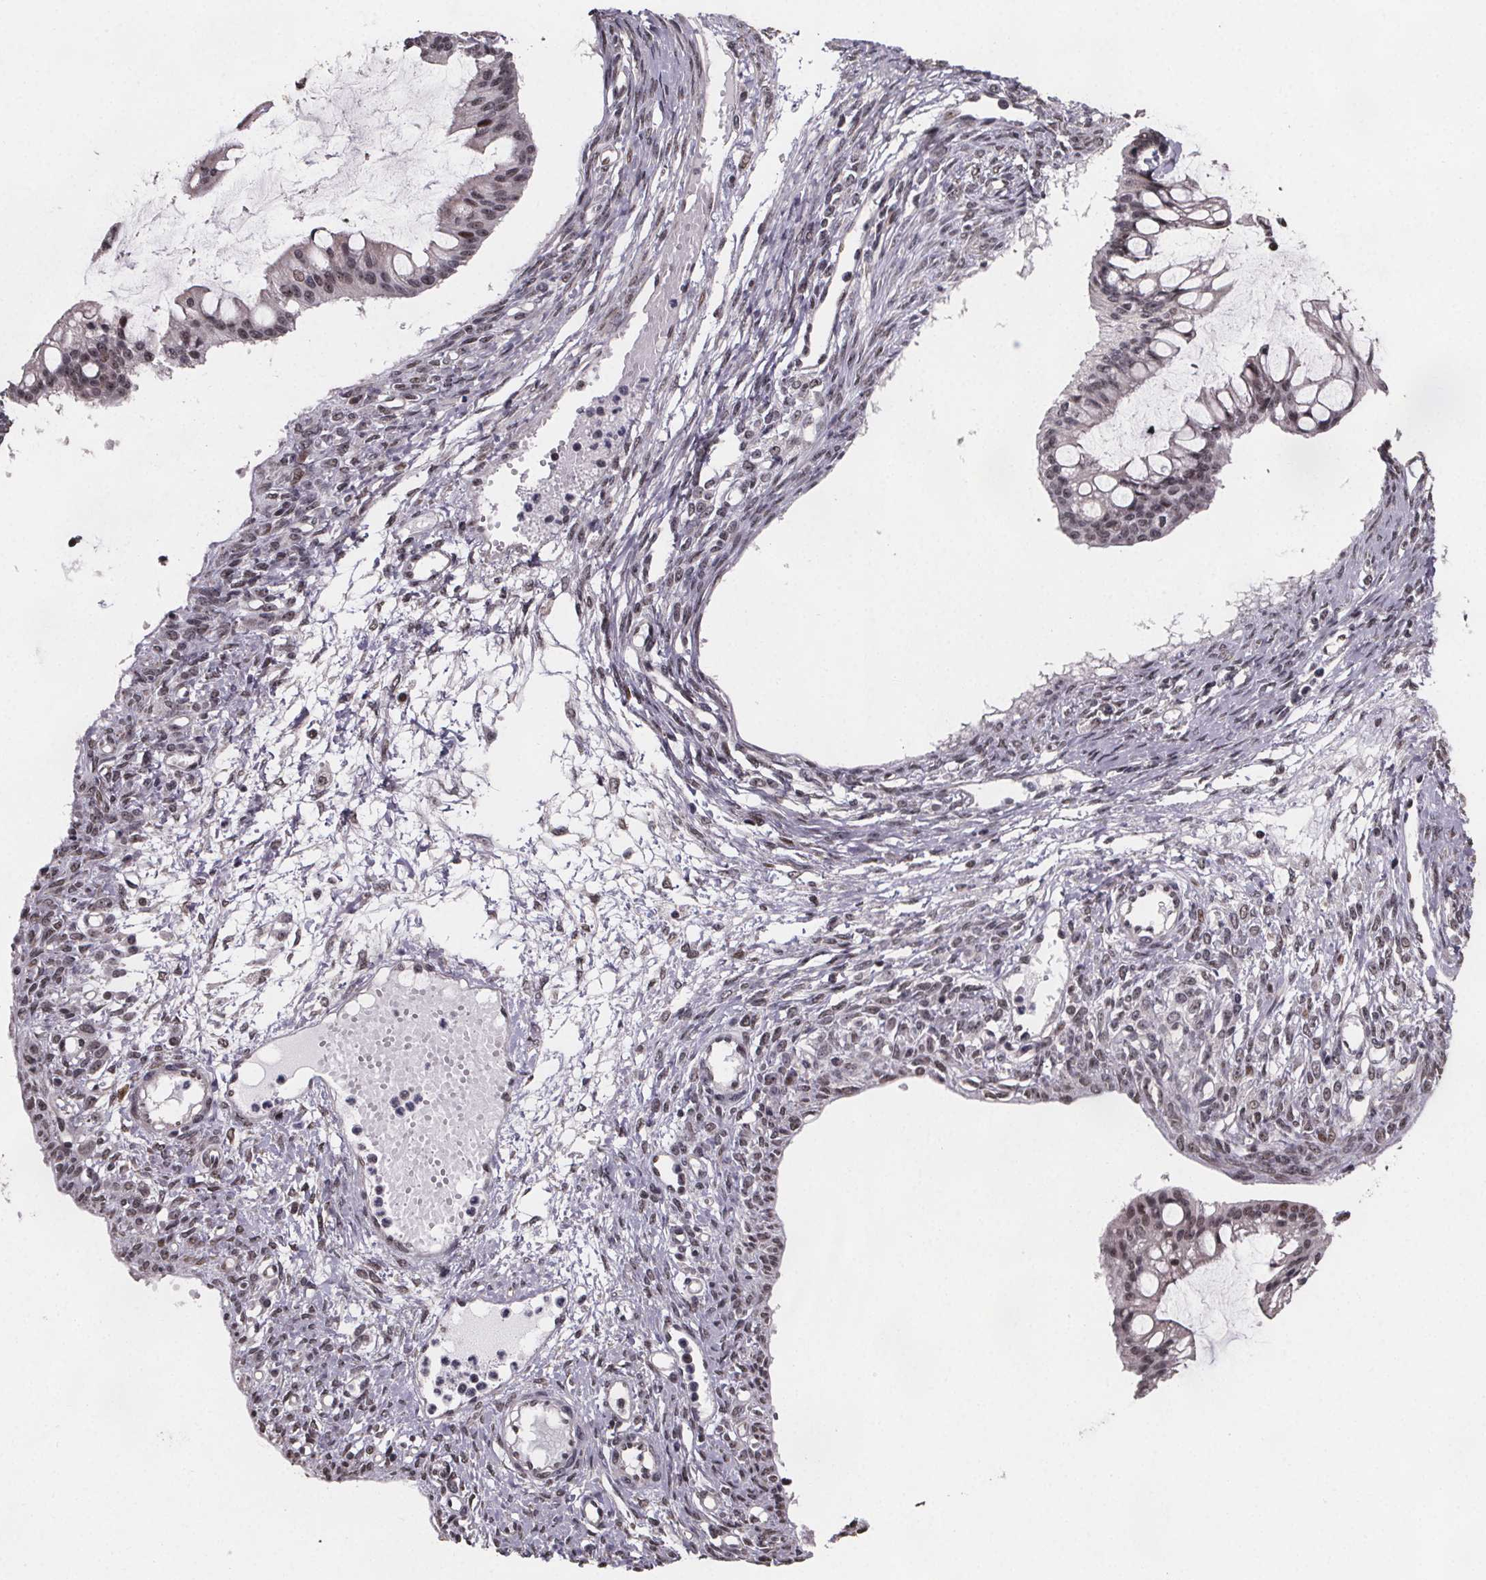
{"staining": {"intensity": "moderate", "quantity": "25%-75%", "location": "nuclear"}, "tissue": "ovarian cancer", "cell_type": "Tumor cells", "image_type": "cancer", "snomed": [{"axis": "morphology", "description": "Cystadenocarcinoma, mucinous, NOS"}, {"axis": "topography", "description": "Ovary"}], "caption": "A micrograph of ovarian mucinous cystadenocarcinoma stained for a protein shows moderate nuclear brown staining in tumor cells.", "gene": "U2SURP", "patient": {"sex": "female", "age": 73}}